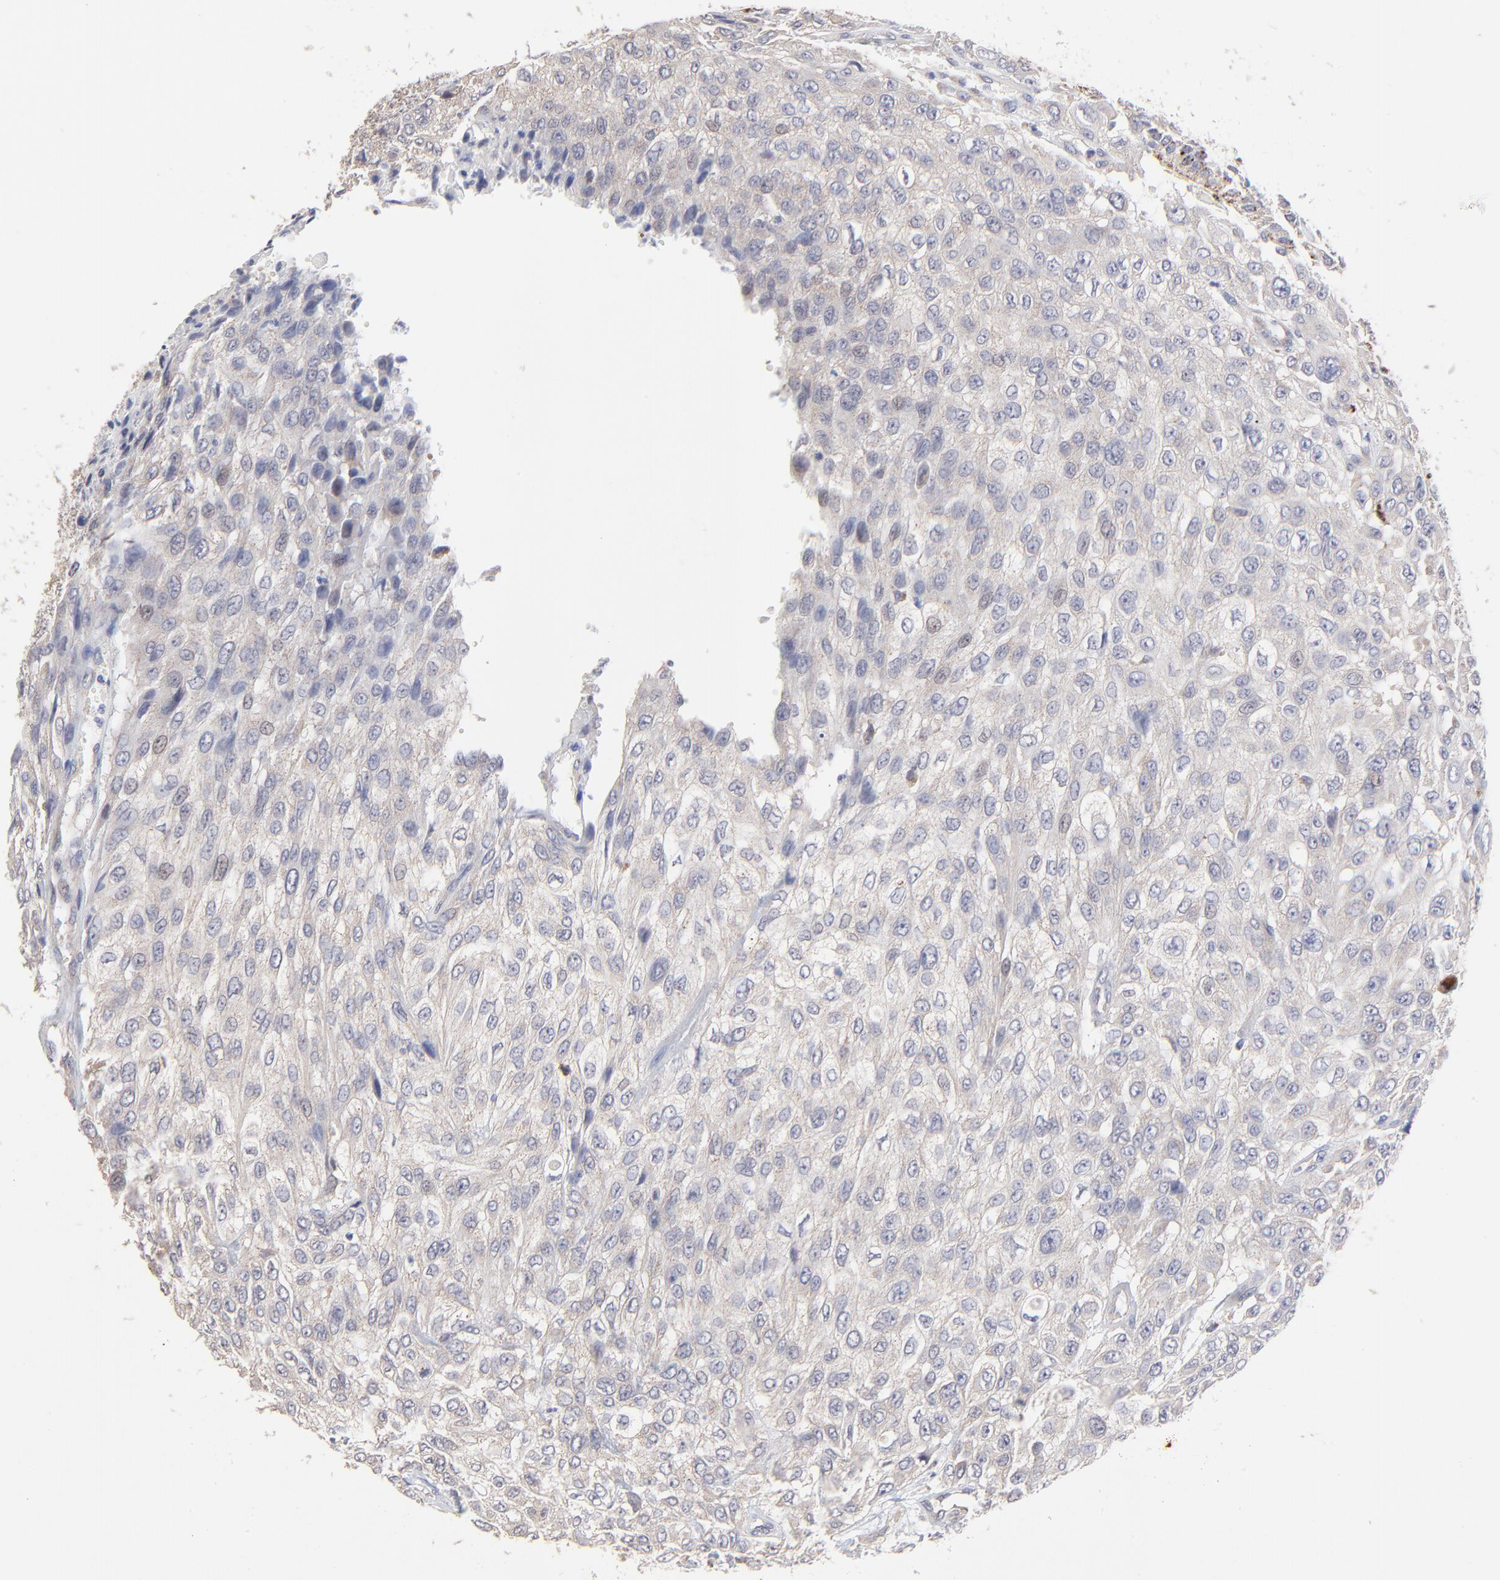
{"staining": {"intensity": "negative", "quantity": "none", "location": "none"}, "tissue": "urothelial cancer", "cell_type": "Tumor cells", "image_type": "cancer", "snomed": [{"axis": "morphology", "description": "Urothelial carcinoma, High grade"}, {"axis": "topography", "description": "Urinary bladder"}], "caption": "Immunohistochemistry of urothelial cancer reveals no expression in tumor cells.", "gene": "PDE4B", "patient": {"sex": "male", "age": 57}}